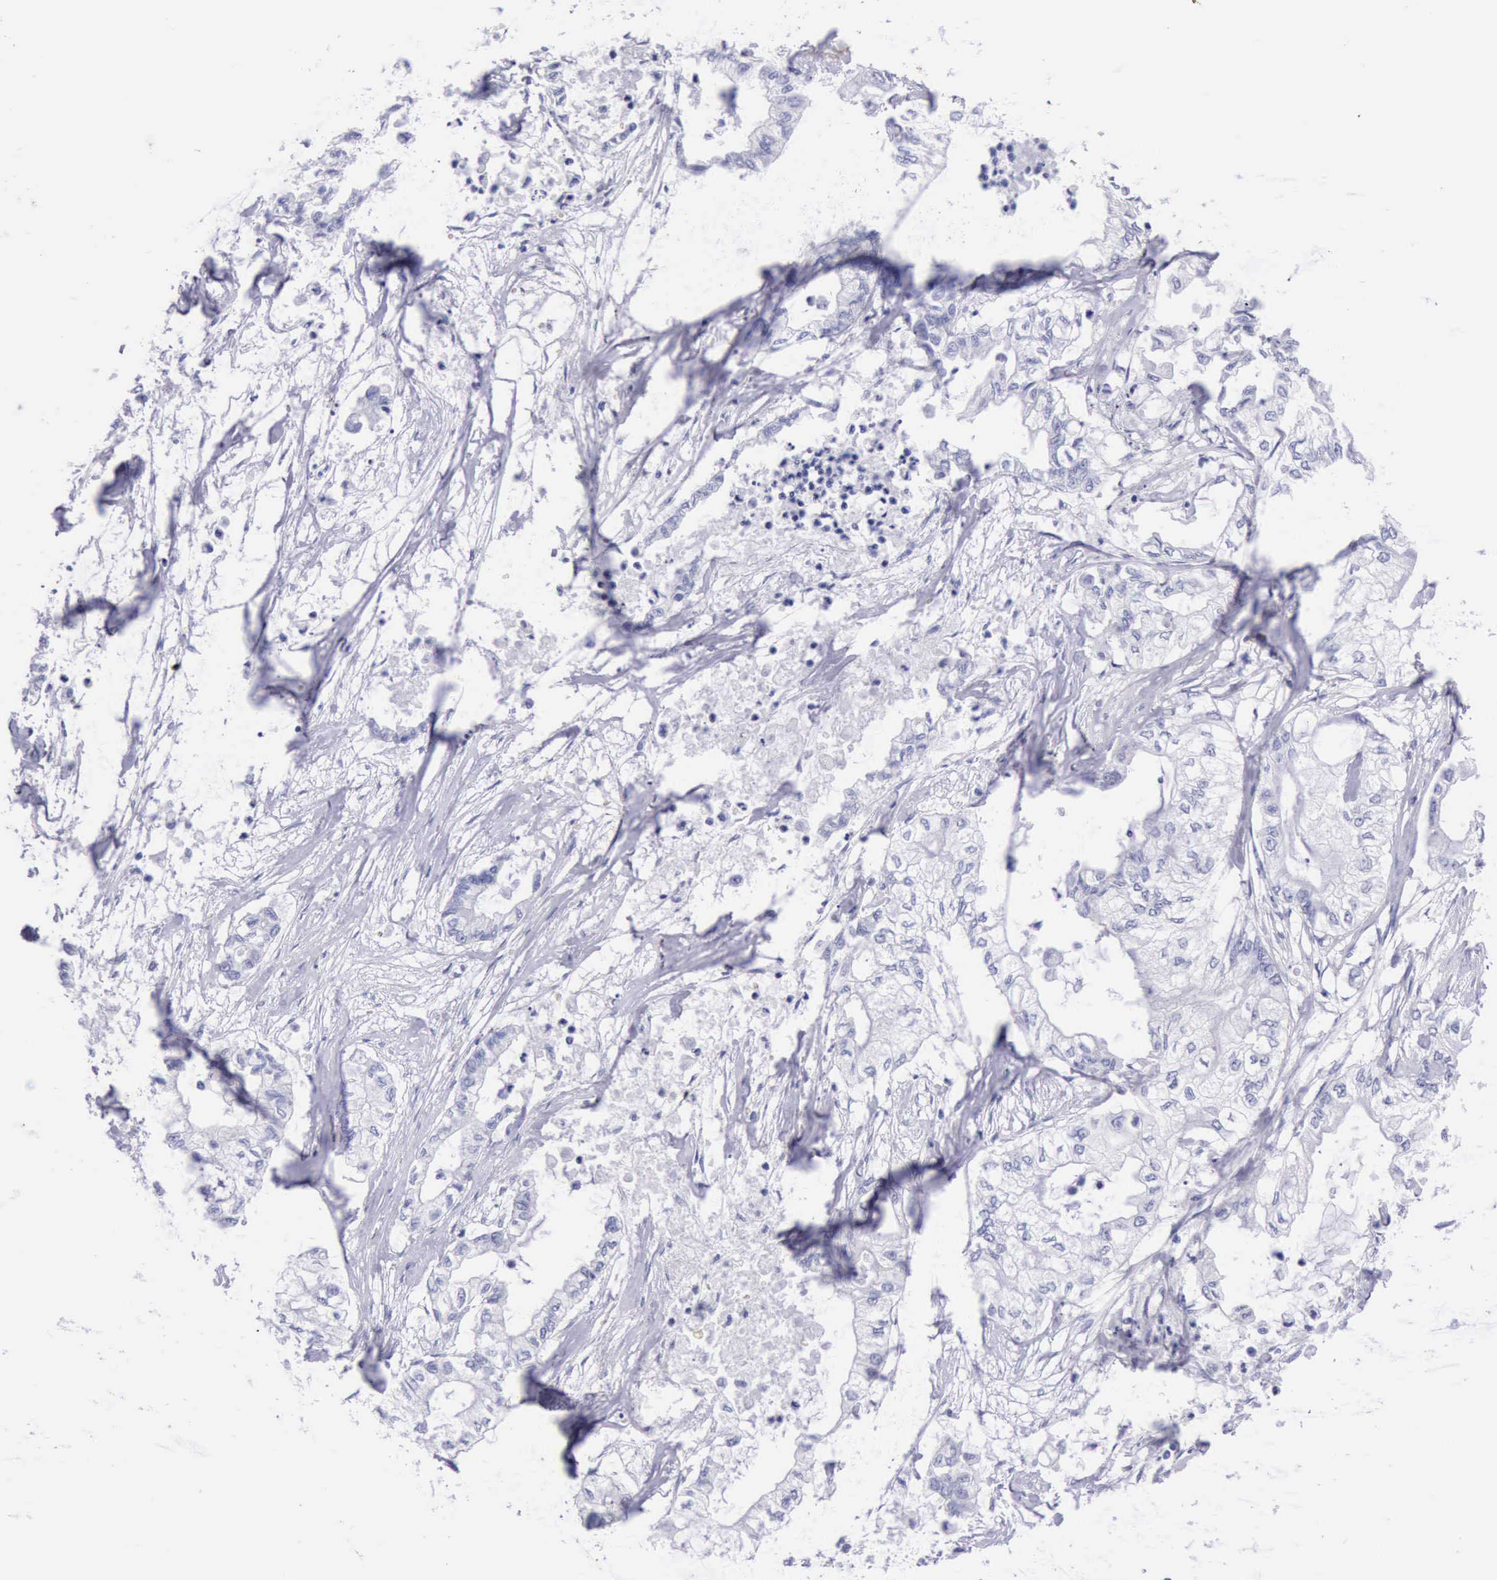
{"staining": {"intensity": "negative", "quantity": "none", "location": "none"}, "tissue": "pancreatic cancer", "cell_type": "Tumor cells", "image_type": "cancer", "snomed": [{"axis": "morphology", "description": "Adenocarcinoma, NOS"}, {"axis": "topography", "description": "Pancreas"}], "caption": "Protein analysis of pancreatic adenocarcinoma displays no significant expression in tumor cells. (DAB (3,3'-diaminobenzidine) IHC, high magnification).", "gene": "MCM2", "patient": {"sex": "male", "age": 79}}